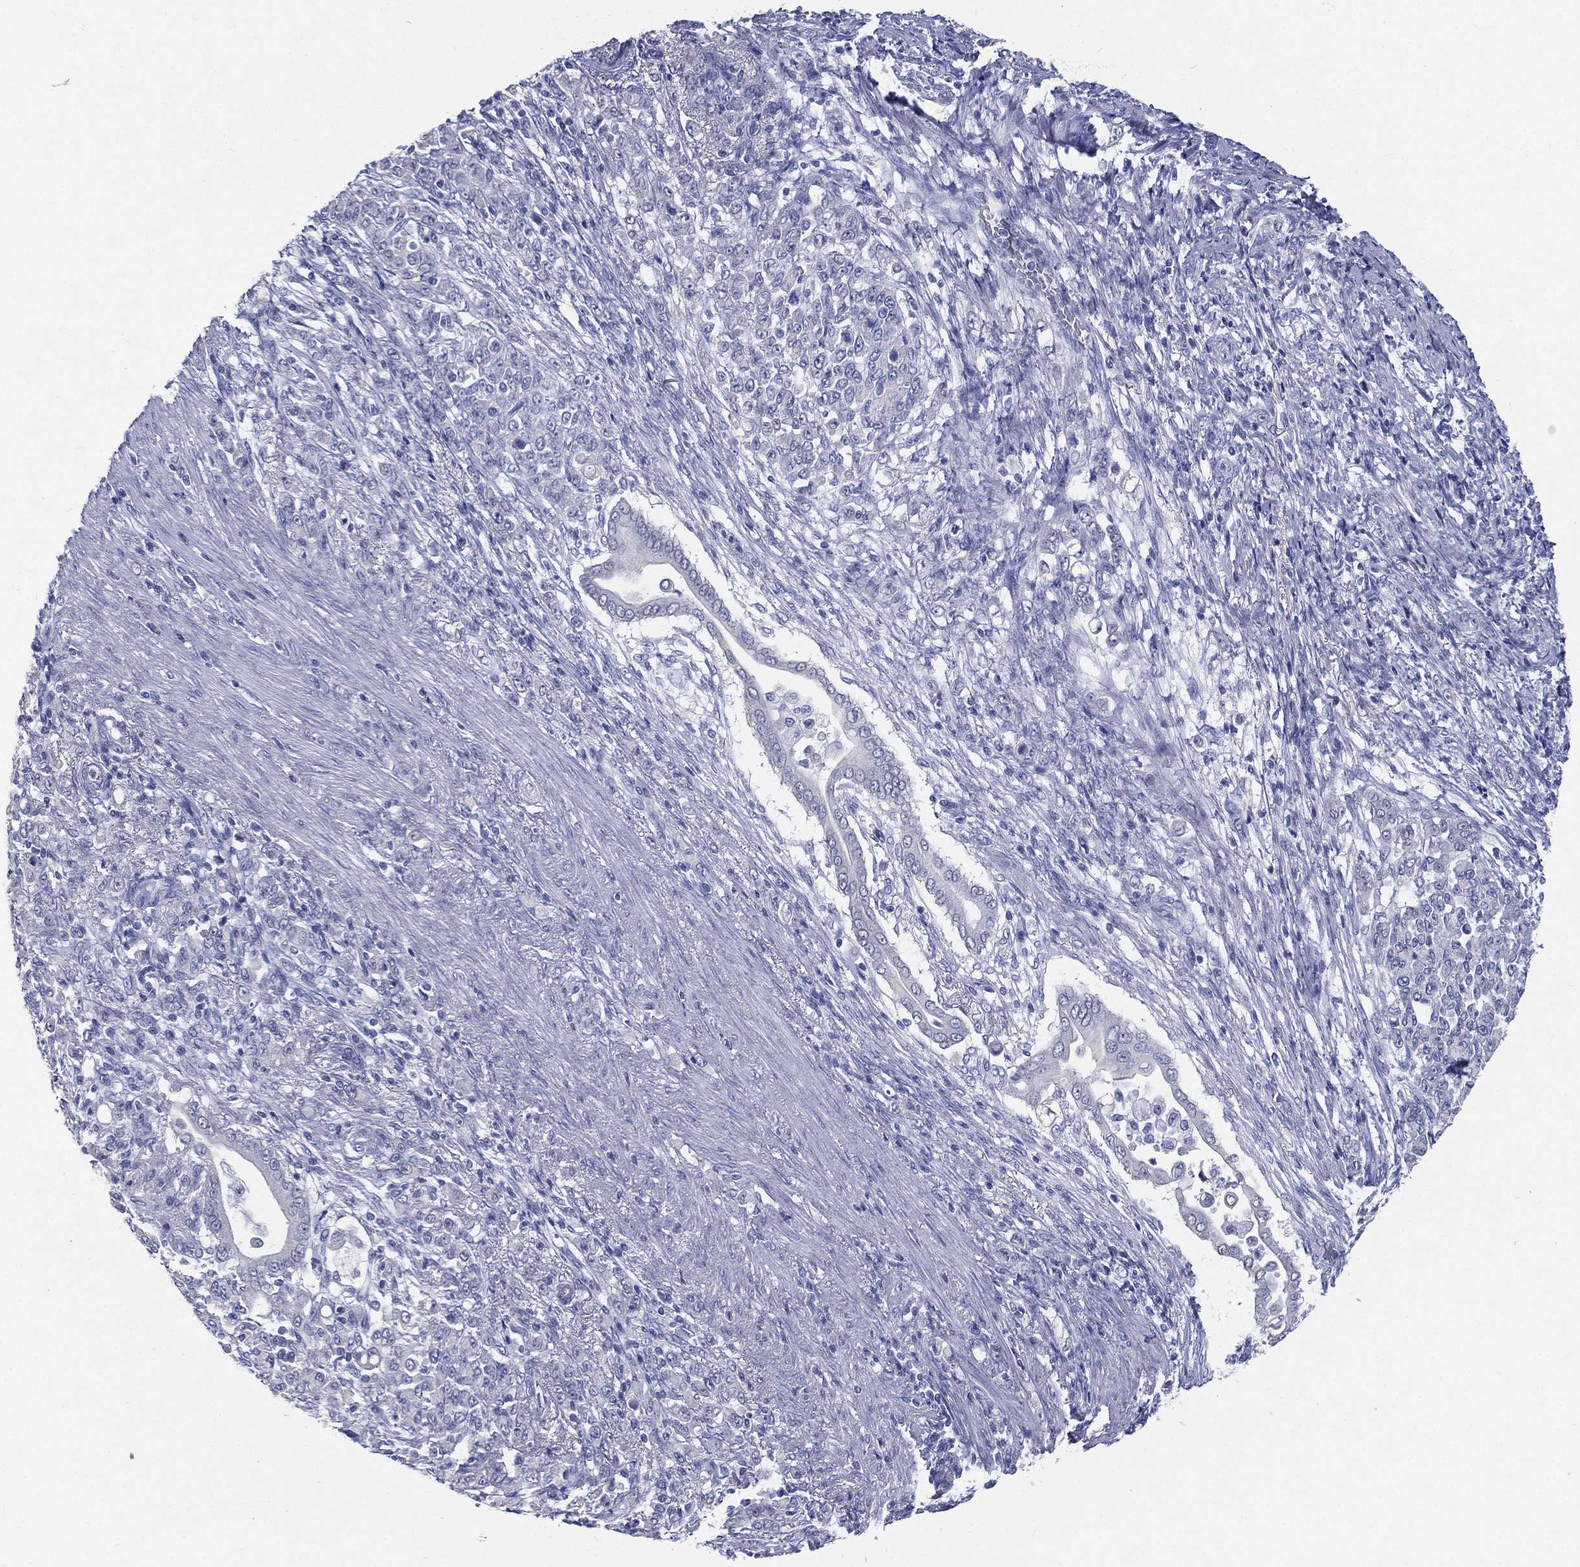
{"staining": {"intensity": "negative", "quantity": "none", "location": "none"}, "tissue": "stomach cancer", "cell_type": "Tumor cells", "image_type": "cancer", "snomed": [{"axis": "morphology", "description": "Normal tissue, NOS"}, {"axis": "morphology", "description": "Adenocarcinoma, NOS"}, {"axis": "topography", "description": "Stomach"}], "caption": "High power microscopy image of an immunohistochemistry (IHC) micrograph of adenocarcinoma (stomach), revealing no significant expression in tumor cells.", "gene": "RSPH4A", "patient": {"sex": "female", "age": 79}}